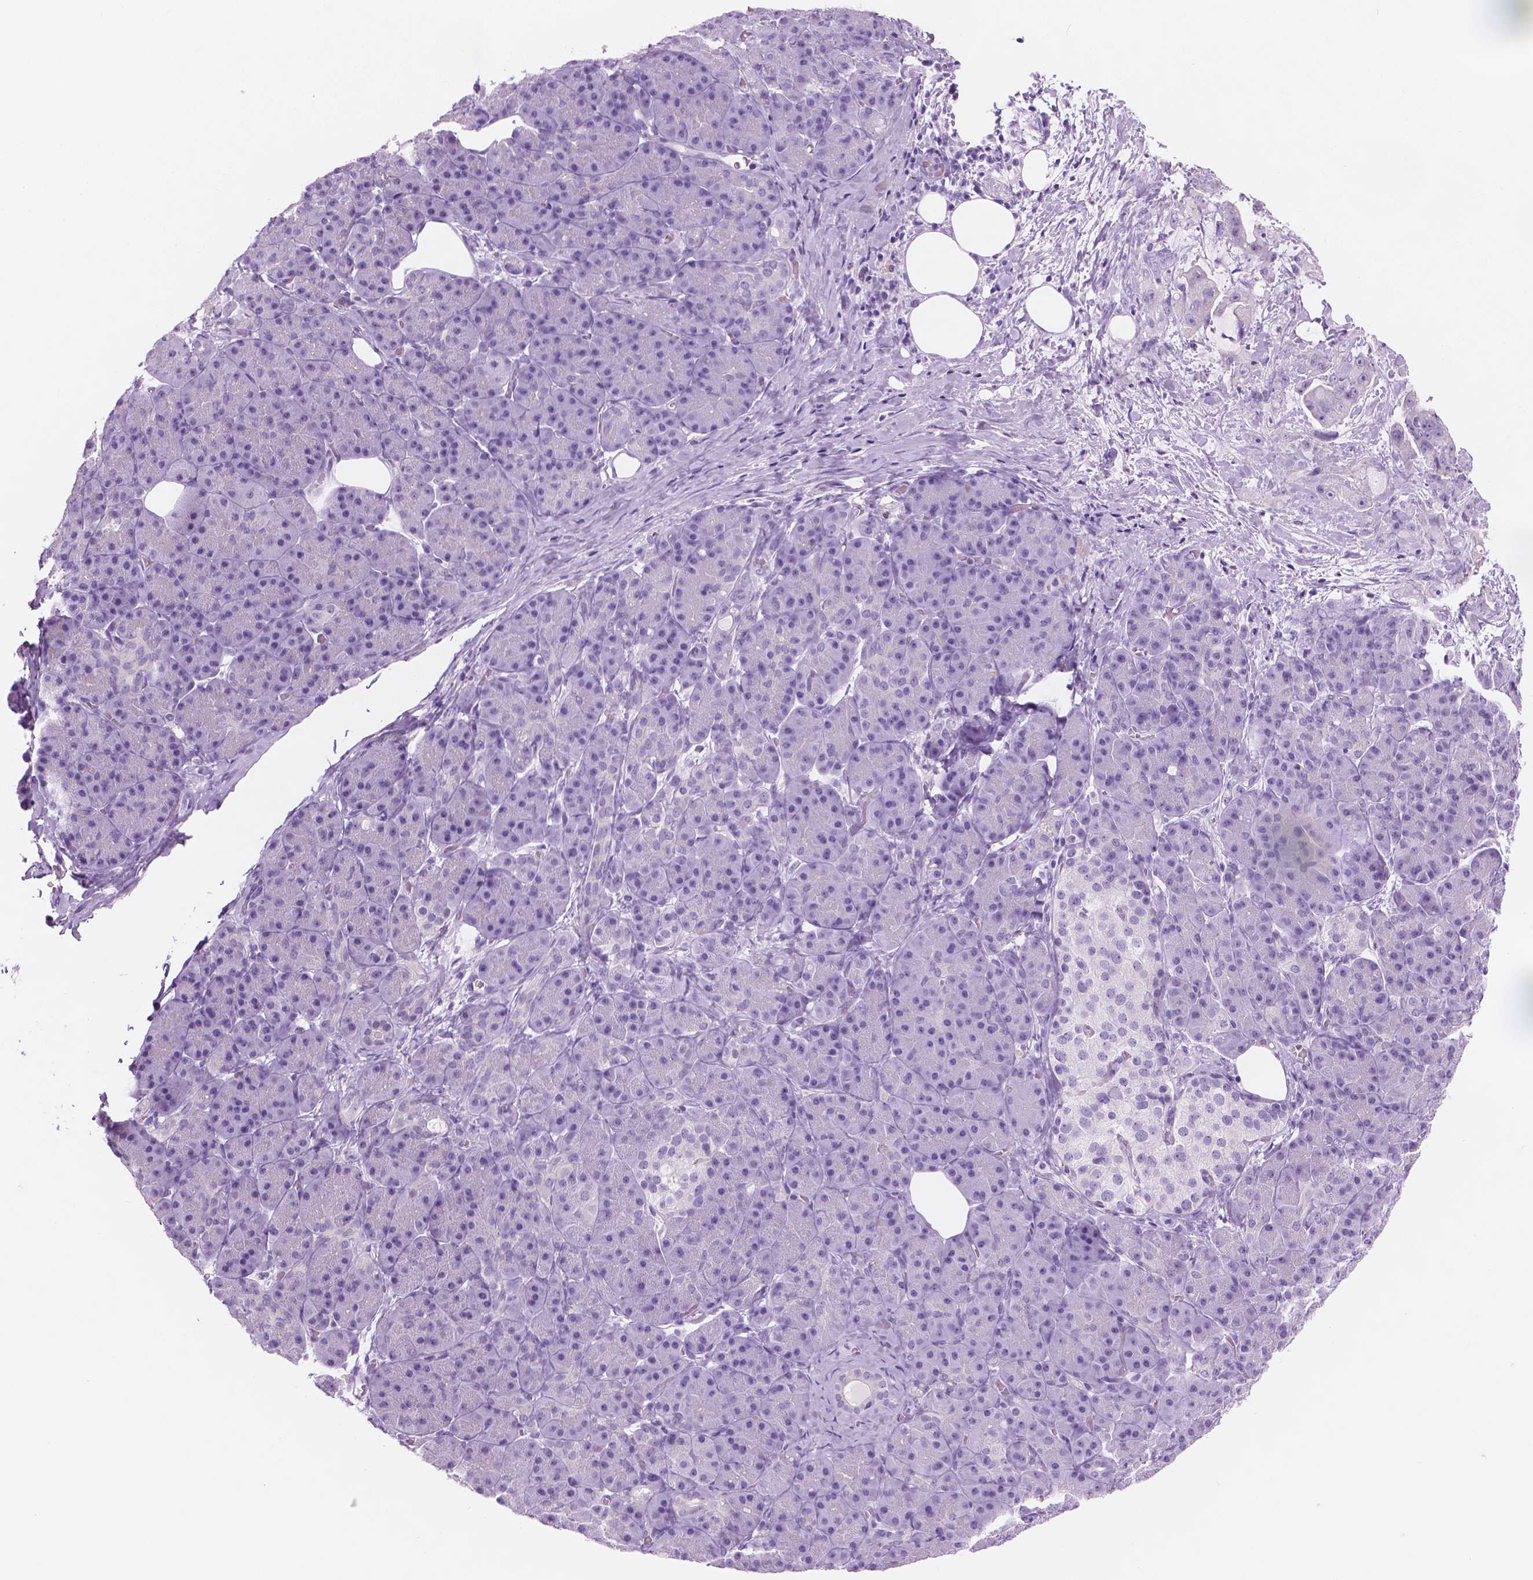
{"staining": {"intensity": "negative", "quantity": "none", "location": "none"}, "tissue": "pancreas", "cell_type": "Exocrine glandular cells", "image_type": "normal", "snomed": [{"axis": "morphology", "description": "Normal tissue, NOS"}, {"axis": "topography", "description": "Pancreas"}], "caption": "Immunohistochemistry of benign human pancreas exhibits no positivity in exocrine glandular cells.", "gene": "TTC29", "patient": {"sex": "male", "age": 57}}